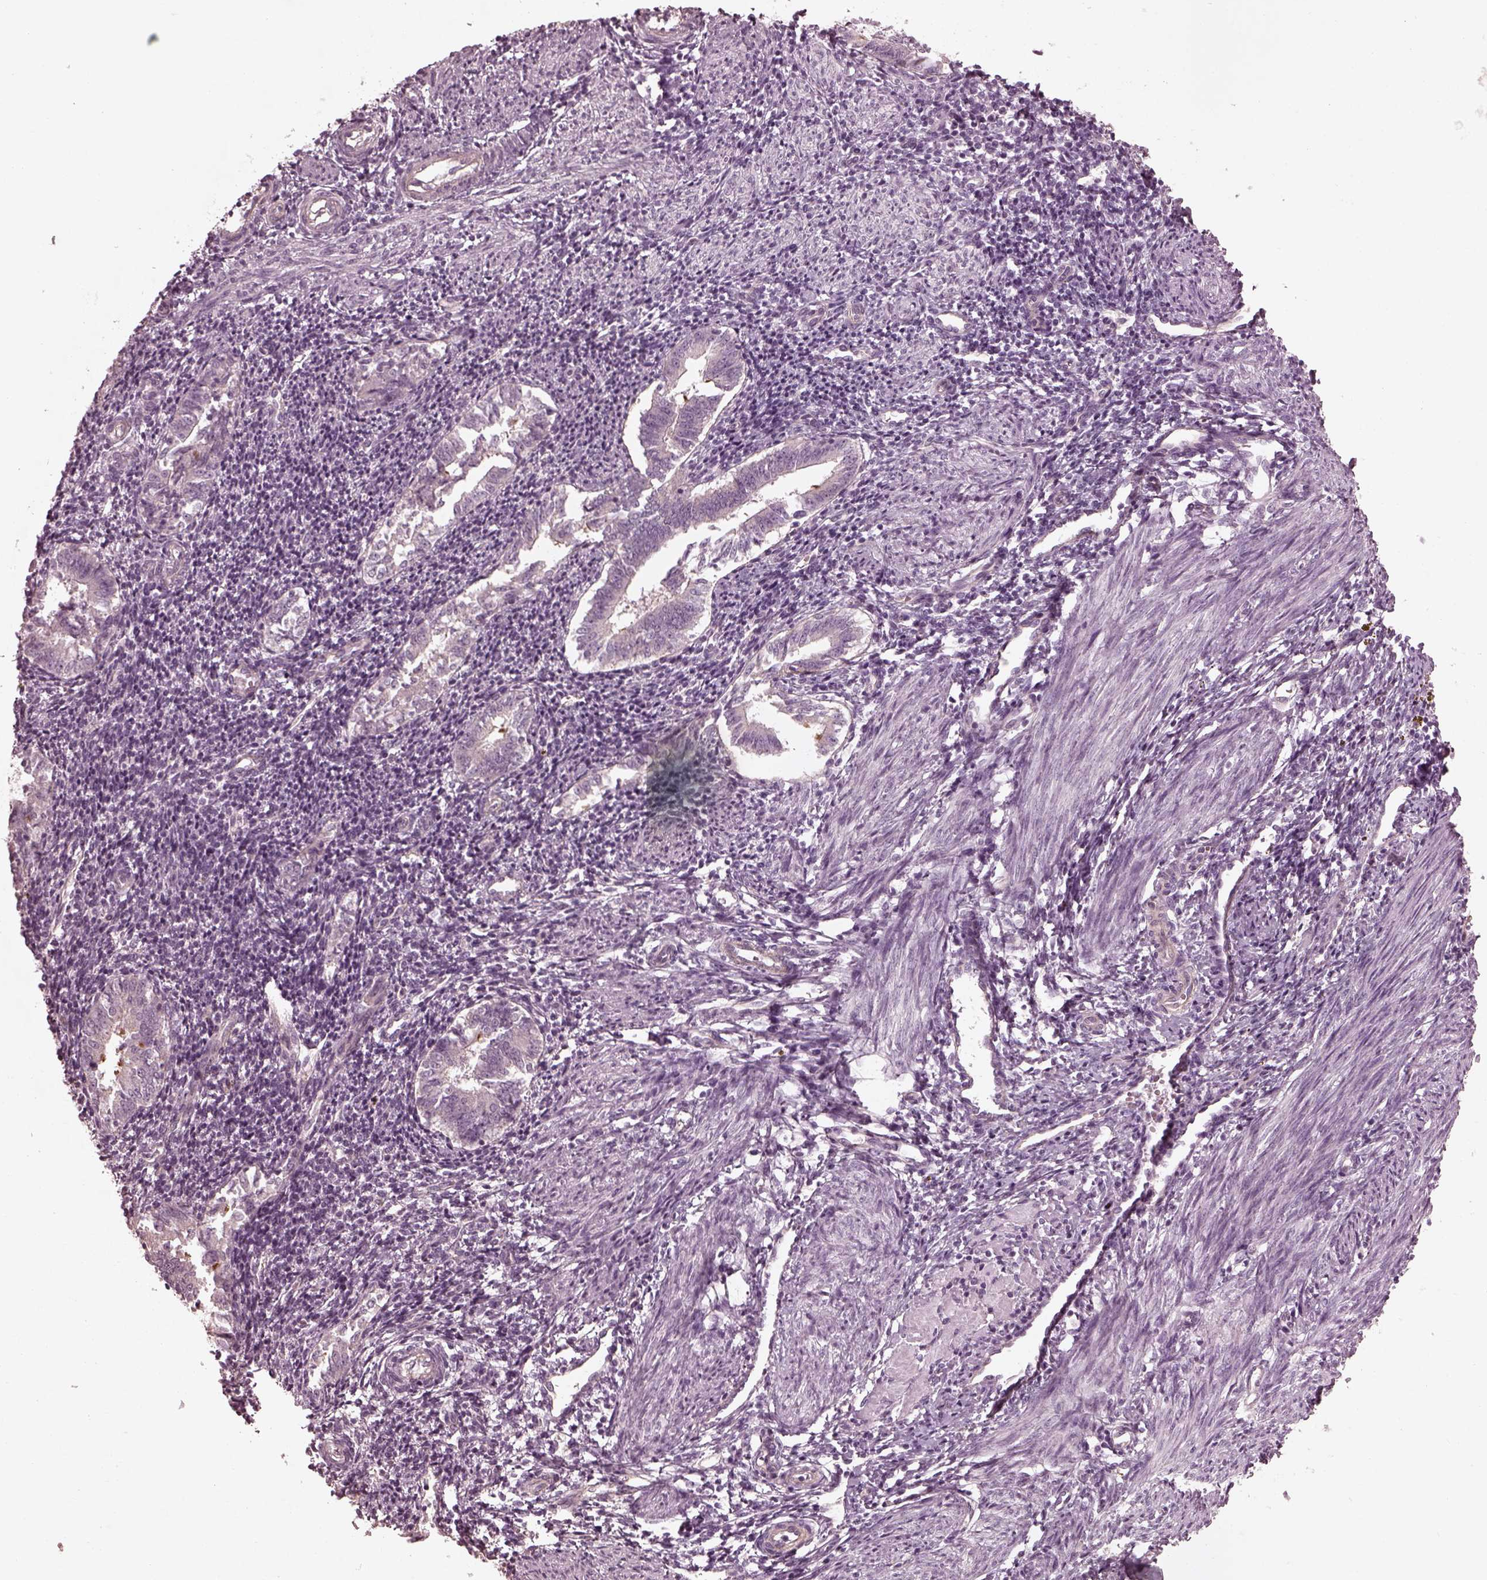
{"staining": {"intensity": "negative", "quantity": "none", "location": "none"}, "tissue": "endometrium", "cell_type": "Cells in endometrial stroma", "image_type": "normal", "snomed": [{"axis": "morphology", "description": "Normal tissue, NOS"}, {"axis": "topography", "description": "Endometrium"}], "caption": "The micrograph shows no staining of cells in endometrial stroma in normal endometrium.", "gene": "KIF6", "patient": {"sex": "female", "age": 25}}